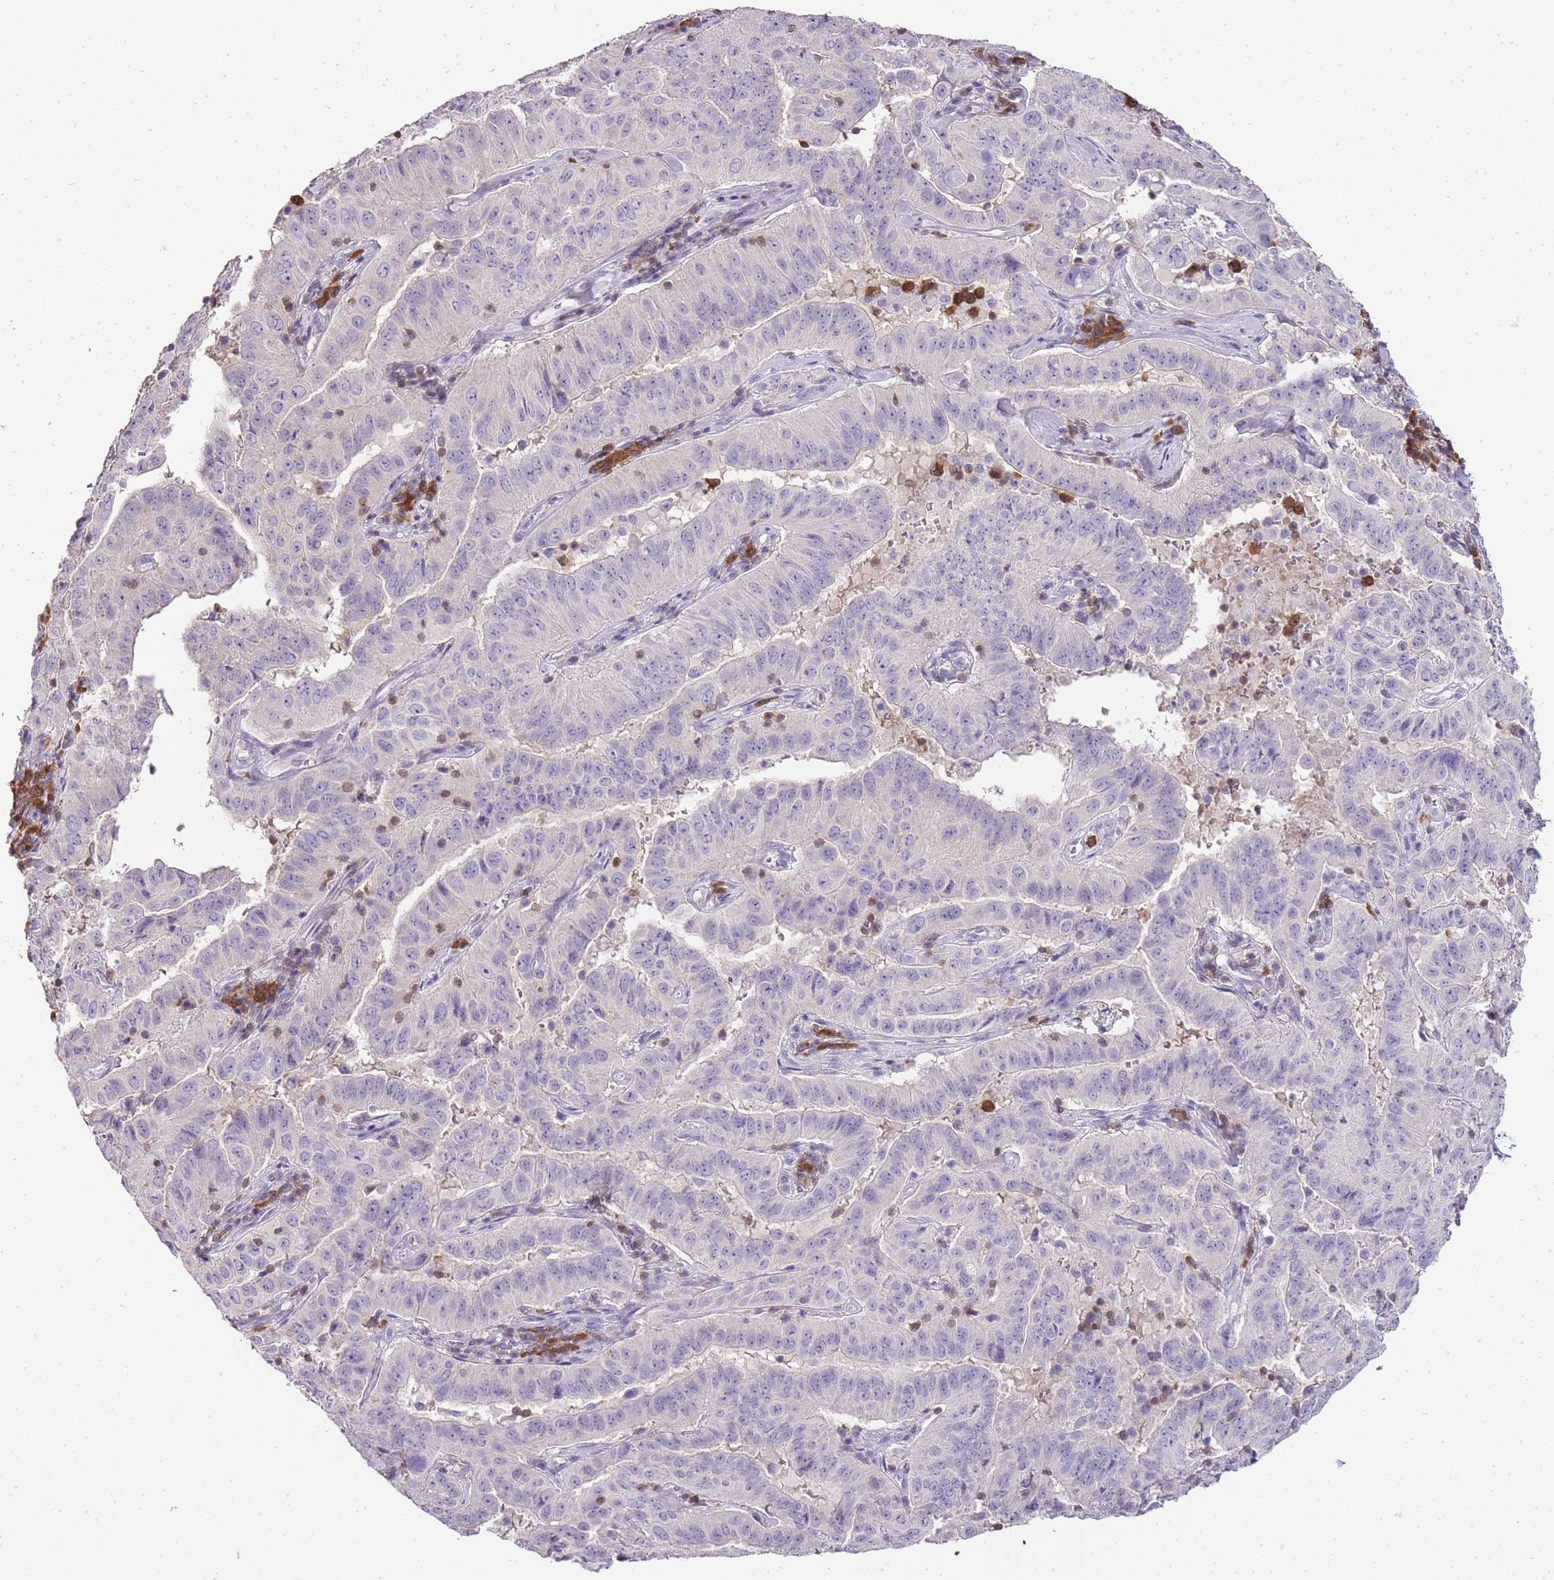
{"staining": {"intensity": "negative", "quantity": "none", "location": "none"}, "tissue": "pancreatic cancer", "cell_type": "Tumor cells", "image_type": "cancer", "snomed": [{"axis": "morphology", "description": "Adenocarcinoma, NOS"}, {"axis": "topography", "description": "Pancreas"}], "caption": "Immunohistochemistry of human adenocarcinoma (pancreatic) demonstrates no positivity in tumor cells.", "gene": "ZBP1", "patient": {"sex": "male", "age": 63}}